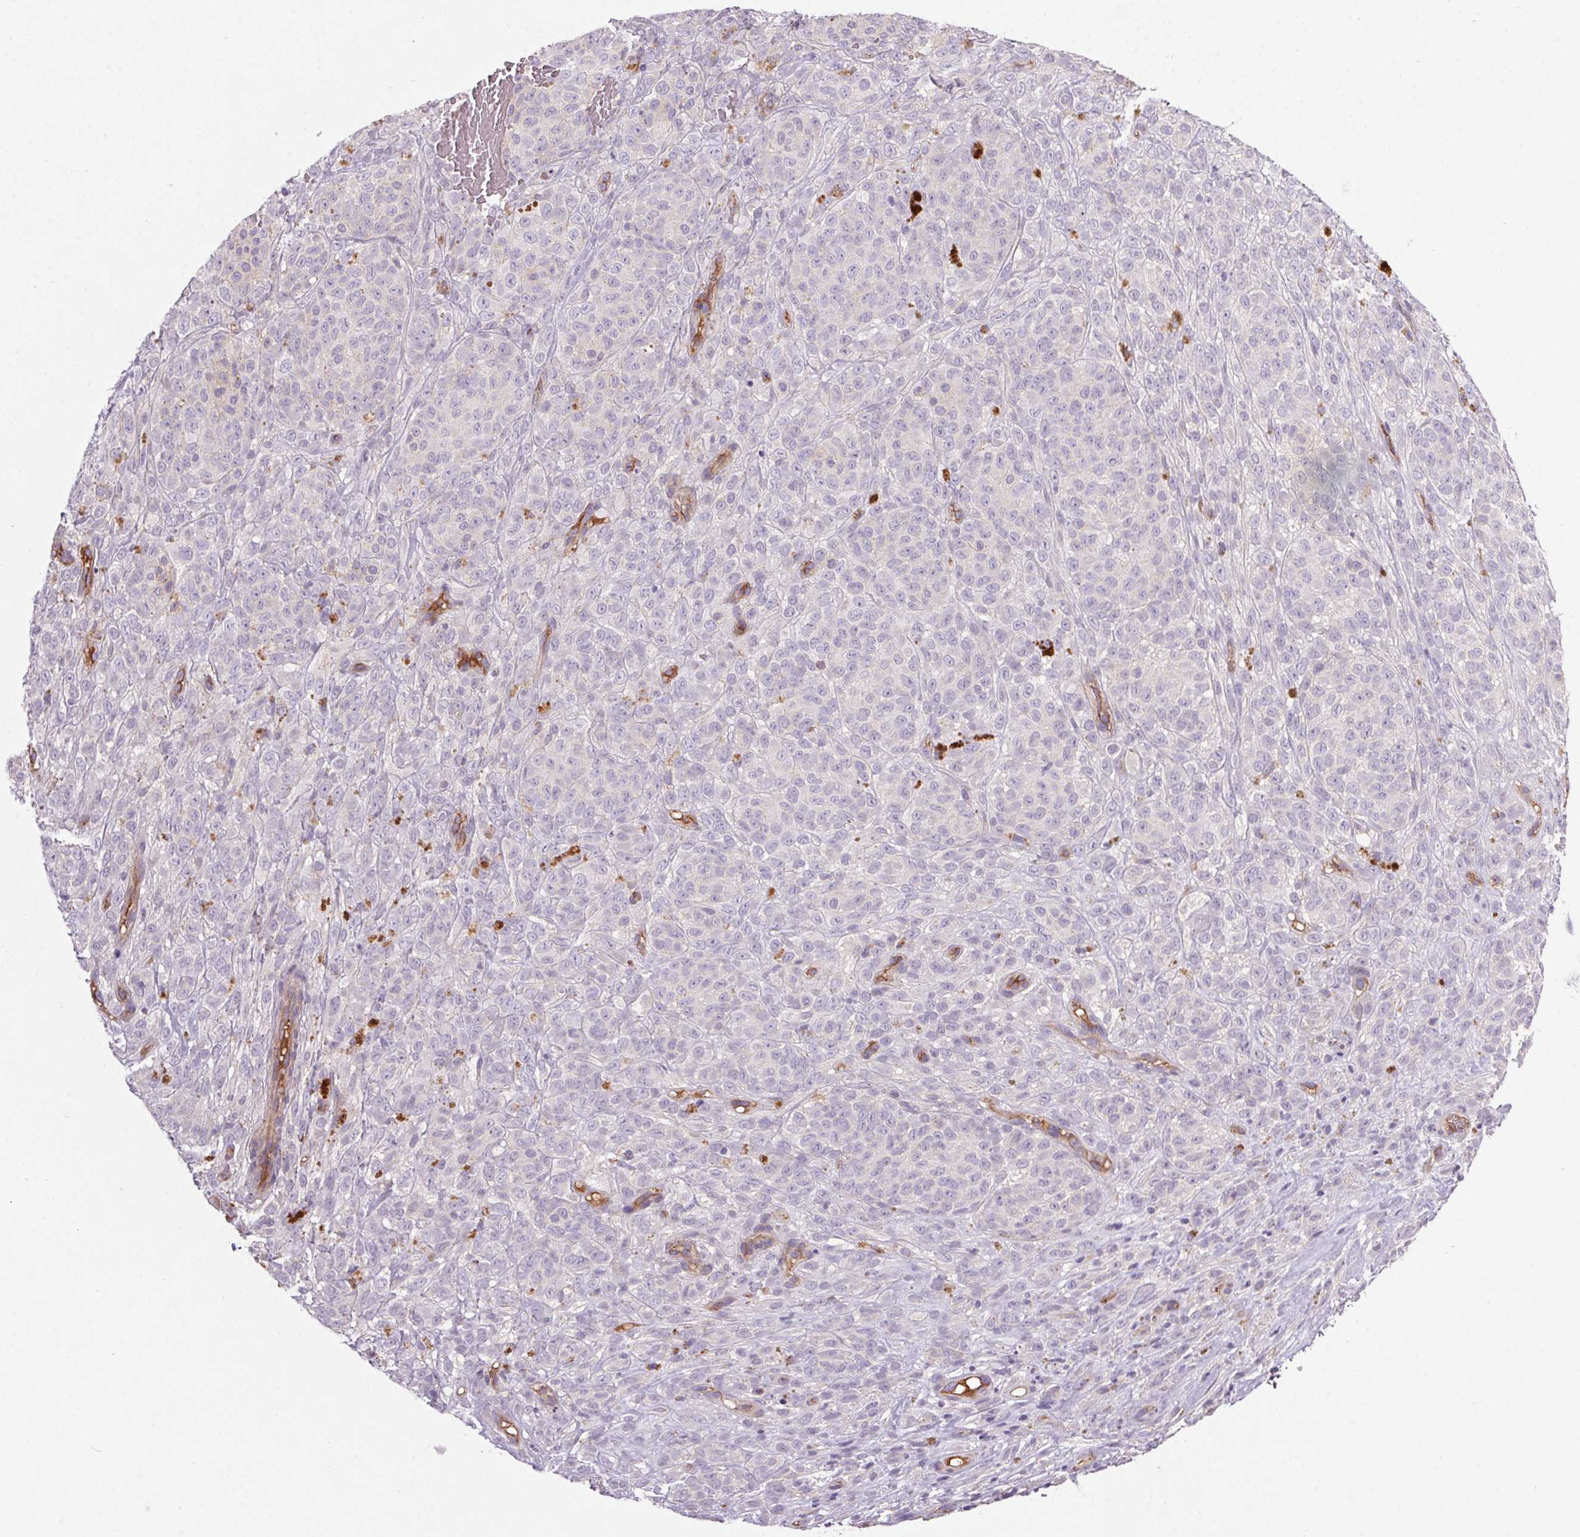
{"staining": {"intensity": "negative", "quantity": "none", "location": "none"}, "tissue": "melanoma", "cell_type": "Tumor cells", "image_type": "cancer", "snomed": [{"axis": "morphology", "description": "Malignant melanoma, NOS"}, {"axis": "topography", "description": "Skin"}], "caption": "This is an IHC histopathology image of human melanoma. There is no staining in tumor cells.", "gene": "APOC4", "patient": {"sex": "female", "age": 86}}